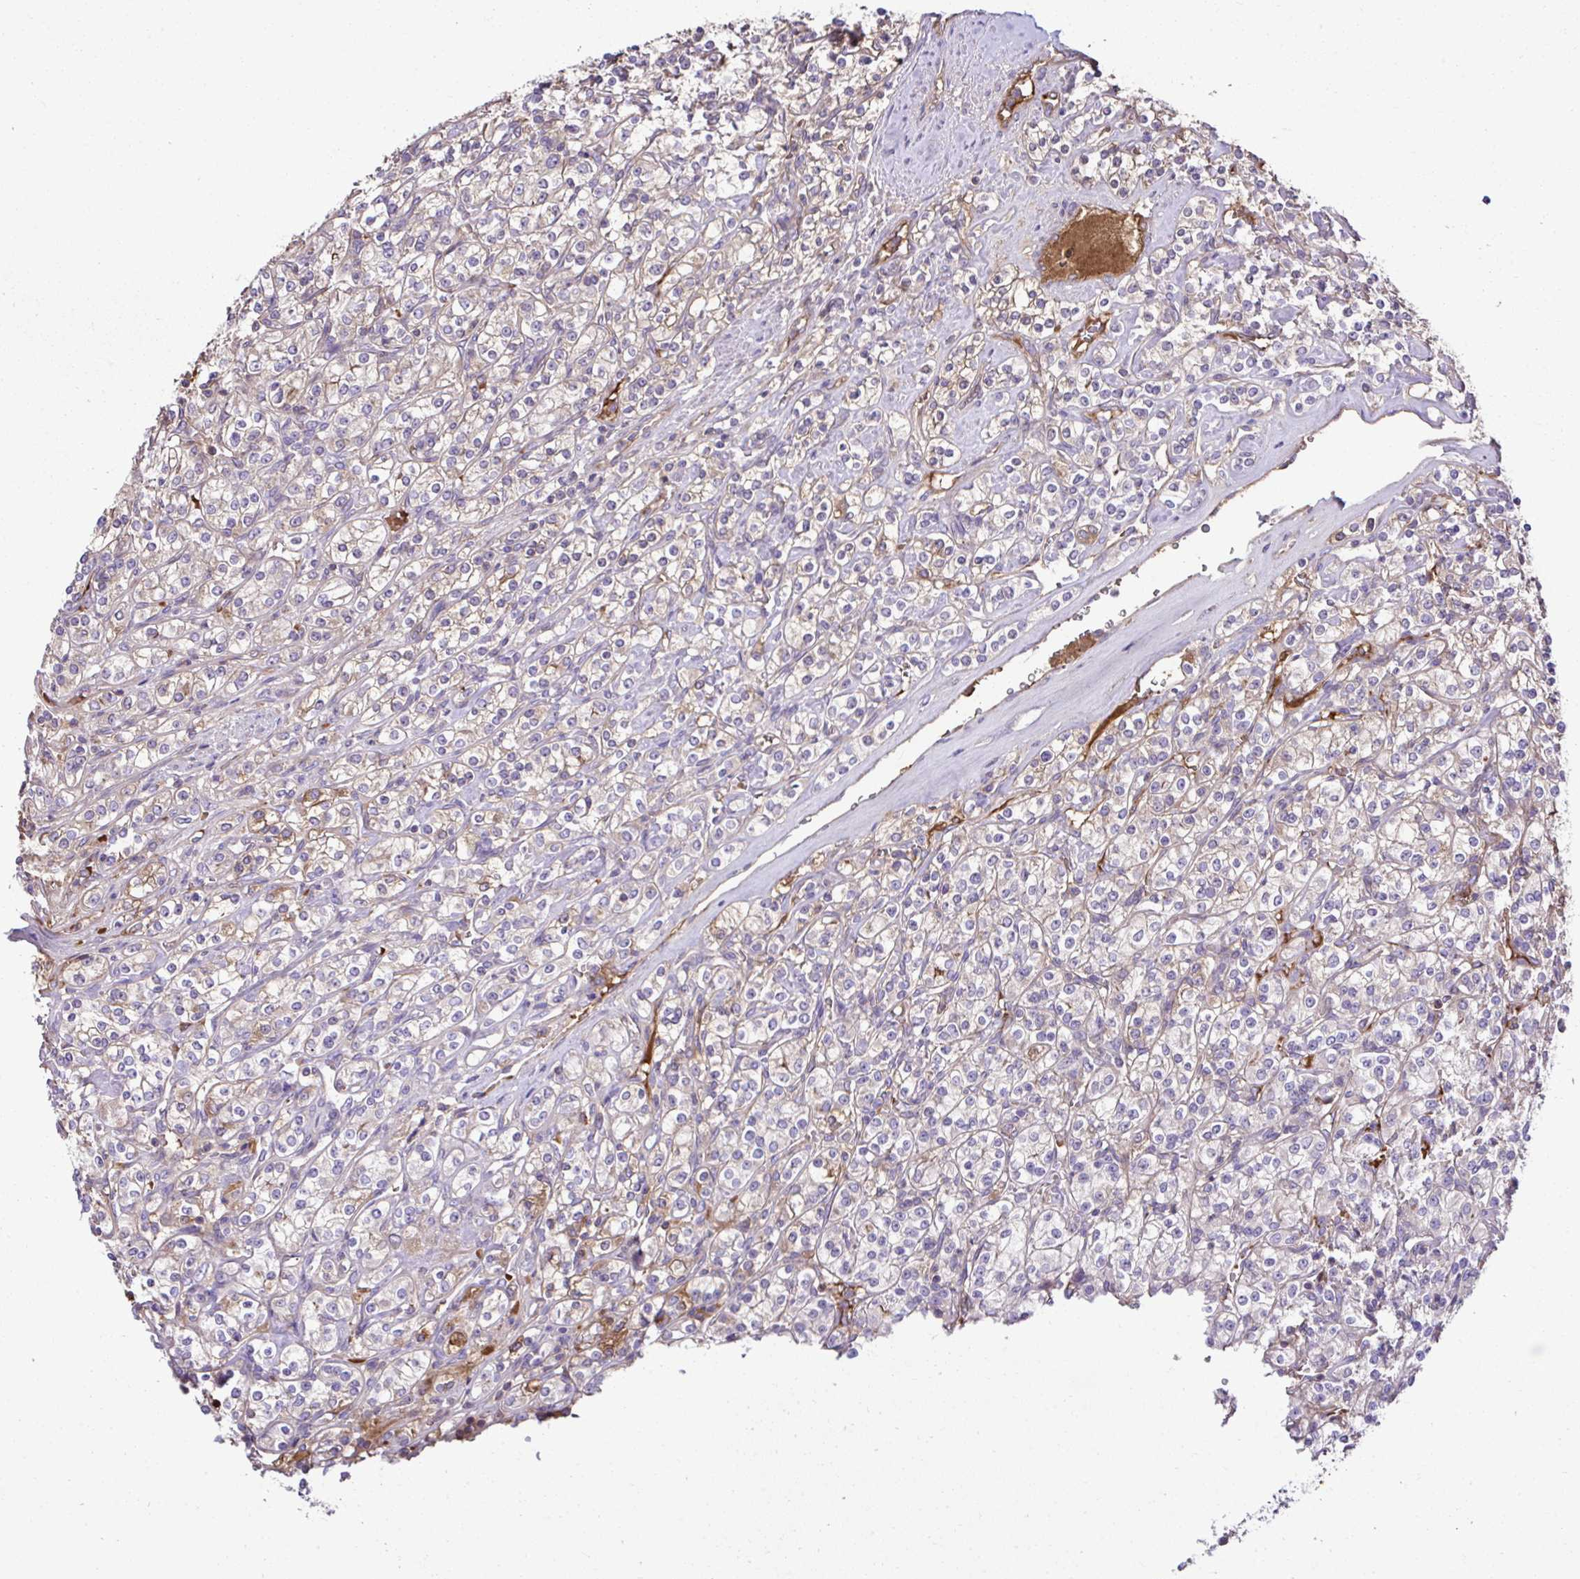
{"staining": {"intensity": "weak", "quantity": "<25%", "location": "cytoplasmic/membranous"}, "tissue": "renal cancer", "cell_type": "Tumor cells", "image_type": "cancer", "snomed": [{"axis": "morphology", "description": "Adenocarcinoma, NOS"}, {"axis": "topography", "description": "Kidney"}], "caption": "Protein analysis of renal adenocarcinoma displays no significant staining in tumor cells.", "gene": "CCDC85C", "patient": {"sex": "male", "age": 77}}